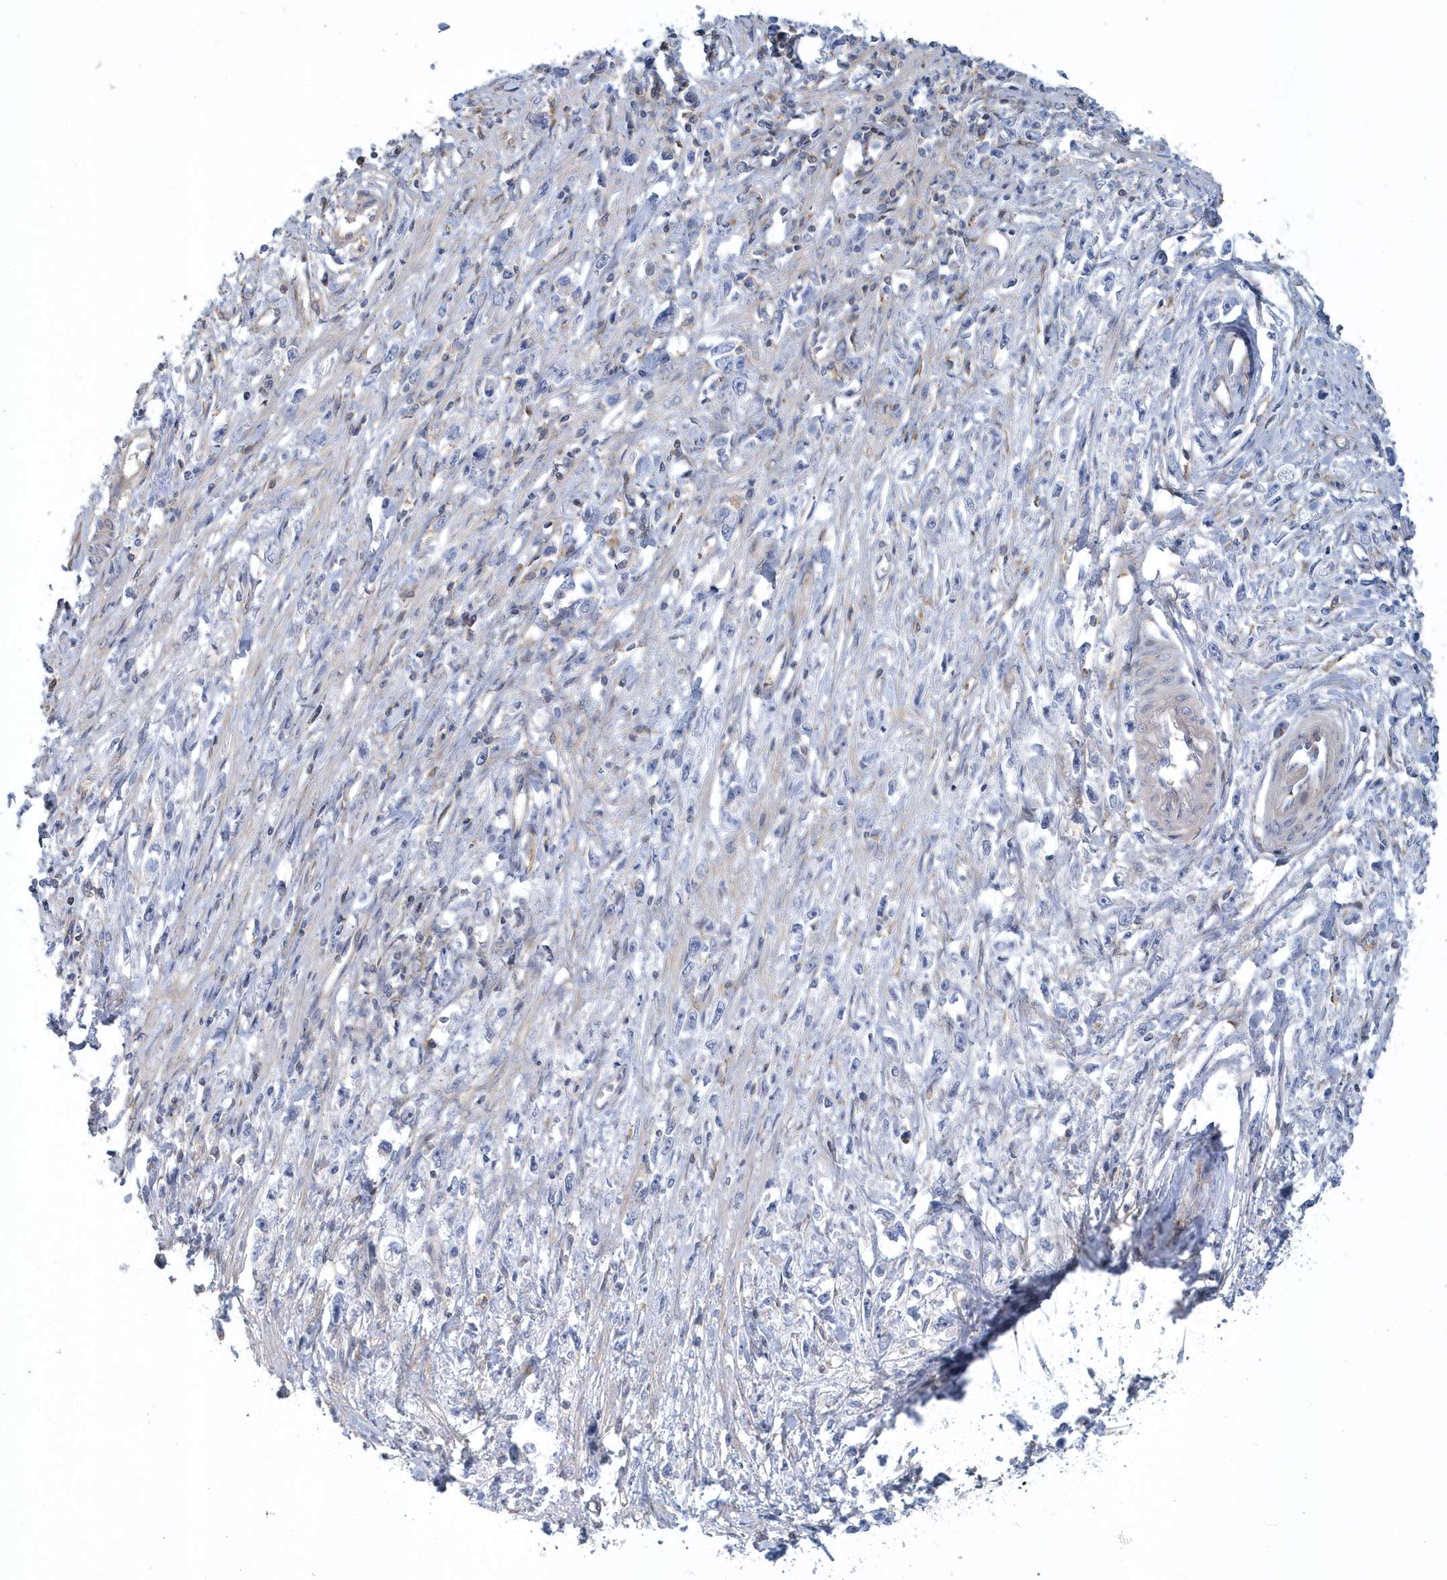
{"staining": {"intensity": "negative", "quantity": "none", "location": "none"}, "tissue": "stomach cancer", "cell_type": "Tumor cells", "image_type": "cancer", "snomed": [{"axis": "morphology", "description": "Adenocarcinoma, NOS"}, {"axis": "topography", "description": "Stomach"}], "caption": "DAB immunohistochemical staining of stomach cancer (adenocarcinoma) shows no significant expression in tumor cells.", "gene": "ARAP2", "patient": {"sex": "female", "age": 59}}